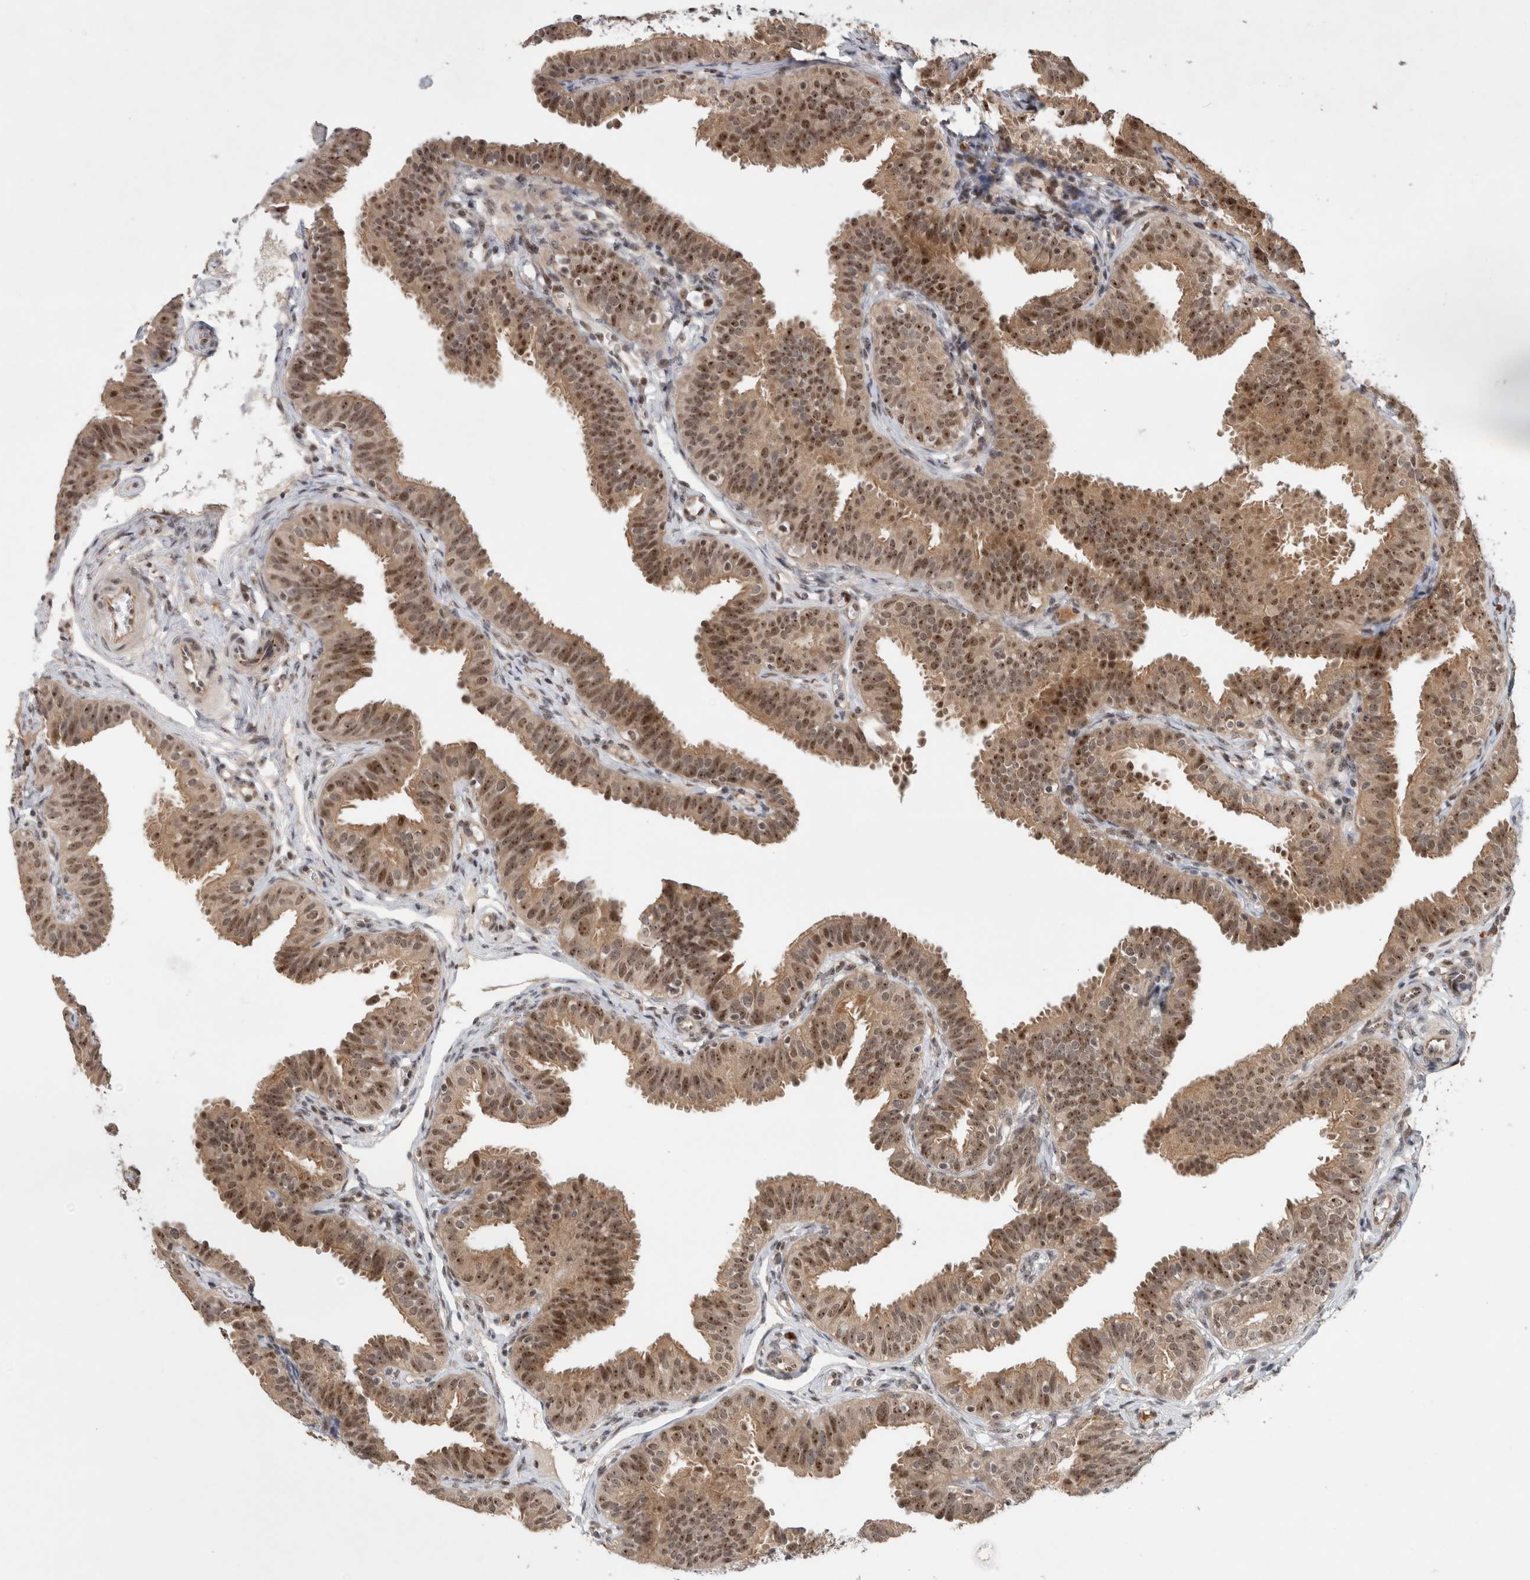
{"staining": {"intensity": "moderate", "quantity": ">75%", "location": "cytoplasmic/membranous,nuclear"}, "tissue": "fallopian tube", "cell_type": "Glandular cells", "image_type": "normal", "snomed": [{"axis": "morphology", "description": "Normal tissue, NOS"}, {"axis": "topography", "description": "Fallopian tube"}], "caption": "Immunohistochemical staining of unremarkable human fallopian tube demonstrates medium levels of moderate cytoplasmic/membranous,nuclear expression in about >75% of glandular cells.", "gene": "MPHOSPH6", "patient": {"sex": "female", "age": 35}}